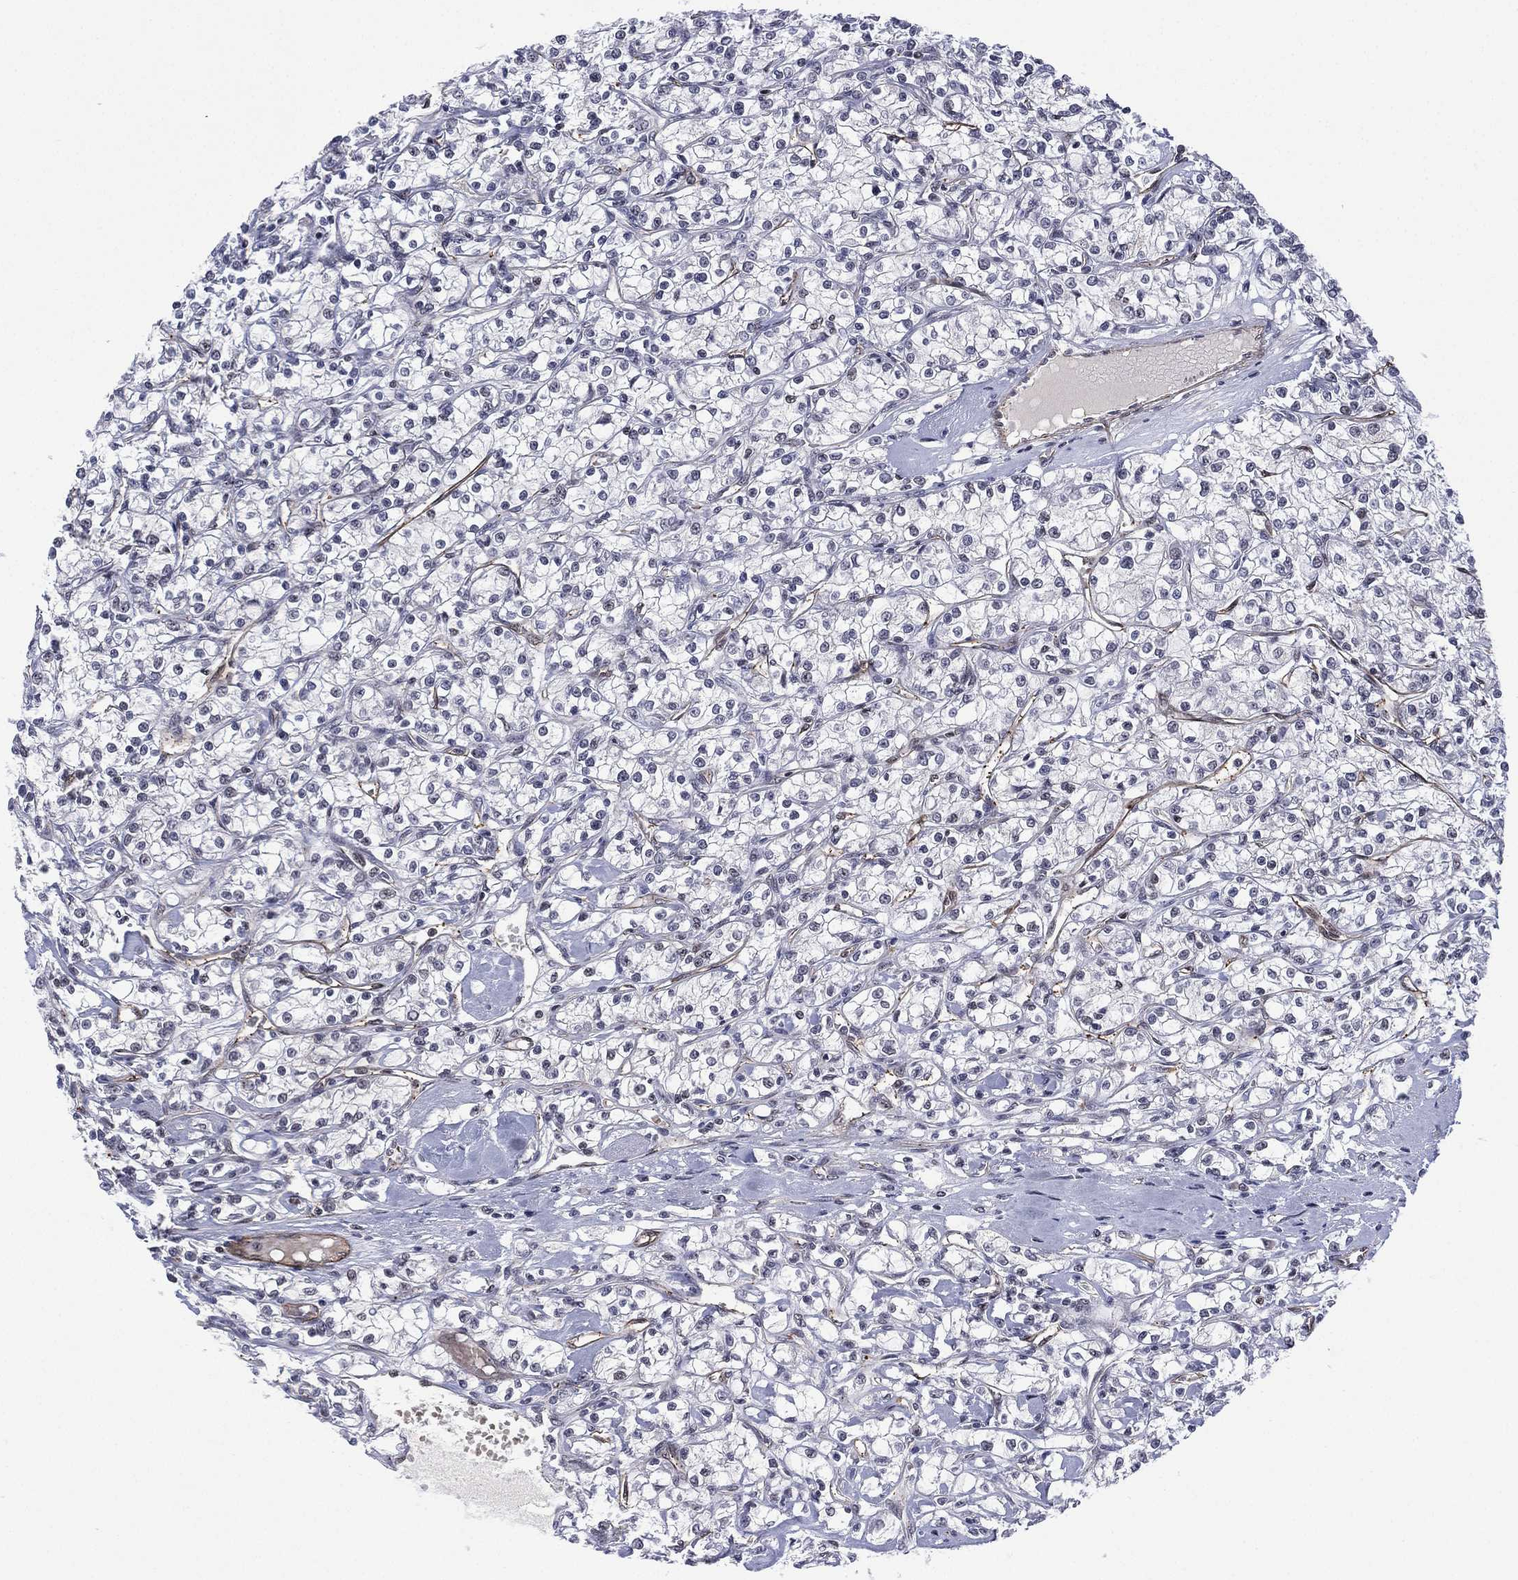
{"staining": {"intensity": "negative", "quantity": "none", "location": "none"}, "tissue": "renal cancer", "cell_type": "Tumor cells", "image_type": "cancer", "snomed": [{"axis": "morphology", "description": "Adenocarcinoma, NOS"}, {"axis": "topography", "description": "Kidney"}], "caption": "Immunohistochemical staining of human renal adenocarcinoma demonstrates no significant expression in tumor cells.", "gene": "GSE1", "patient": {"sex": "female", "age": 59}}